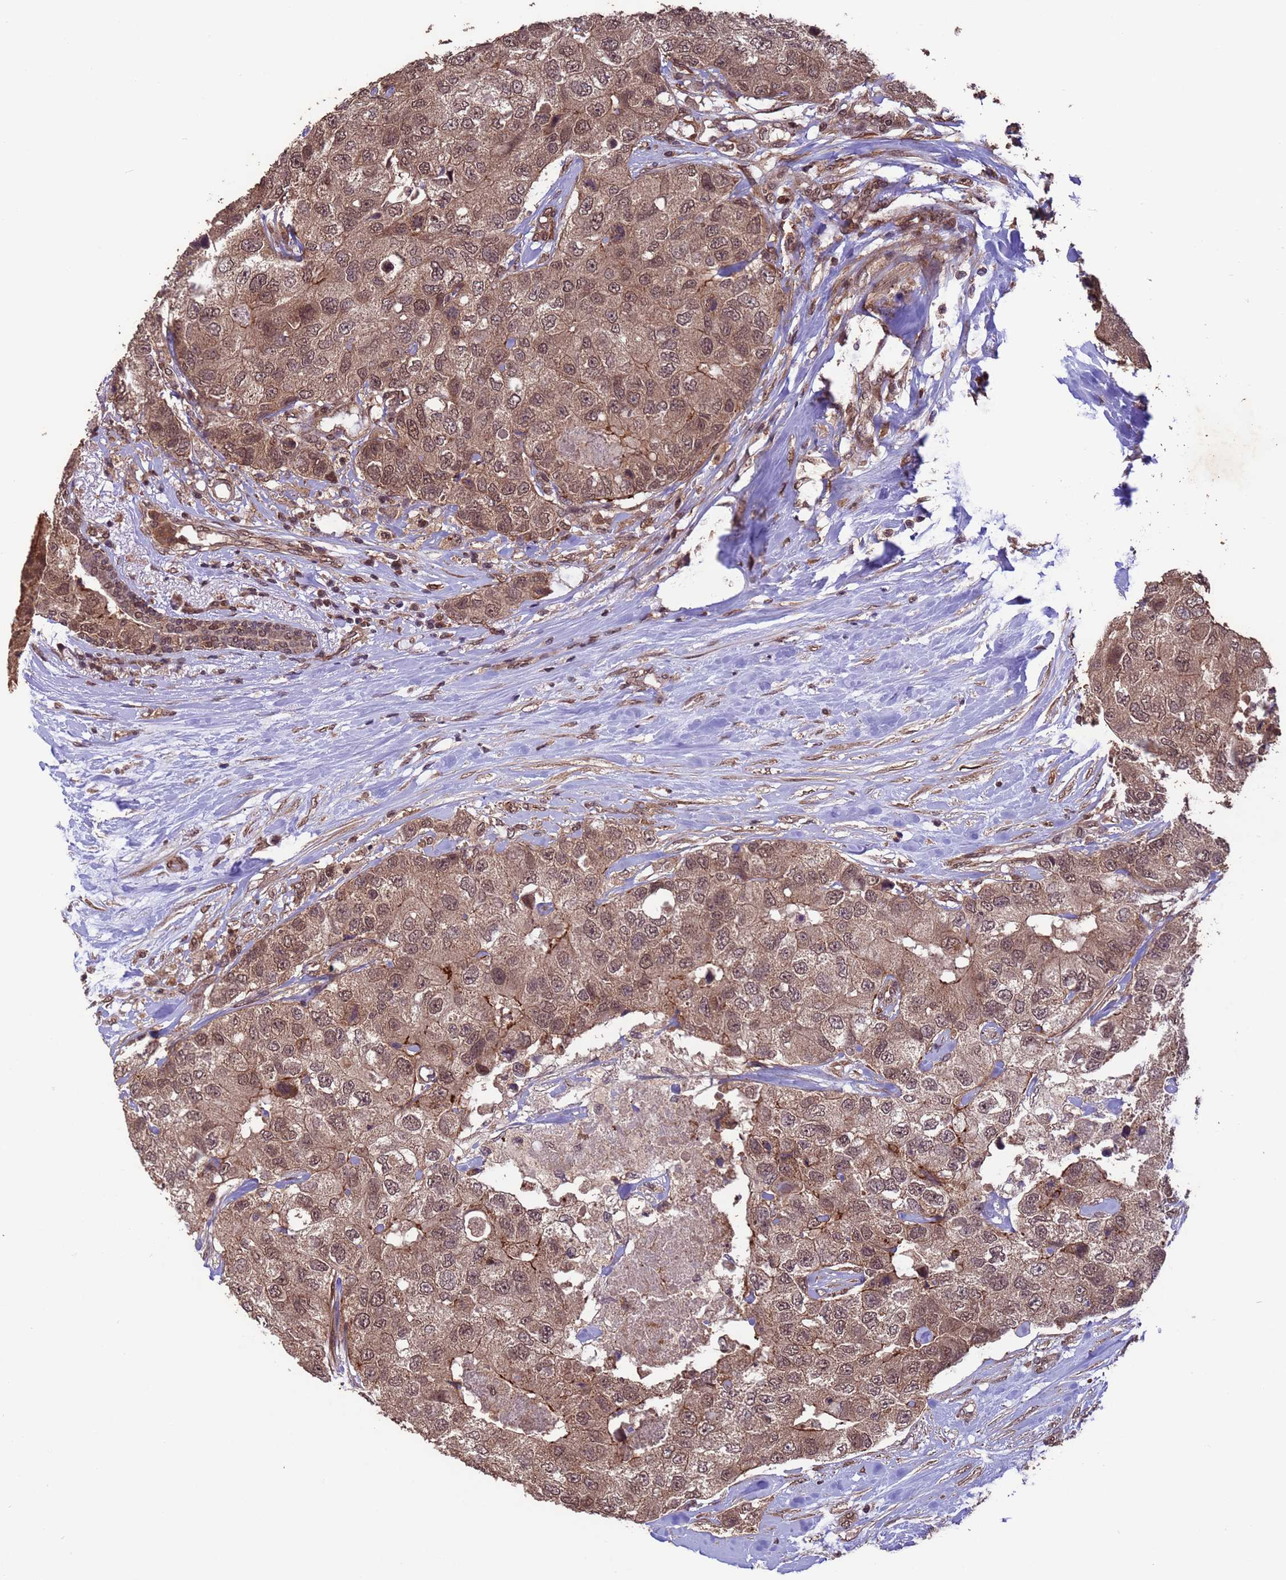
{"staining": {"intensity": "moderate", "quantity": ">75%", "location": "nuclear"}, "tissue": "breast cancer", "cell_type": "Tumor cells", "image_type": "cancer", "snomed": [{"axis": "morphology", "description": "Duct carcinoma"}, {"axis": "topography", "description": "Breast"}], "caption": "Immunohistochemical staining of breast cancer reveals moderate nuclear protein expression in approximately >75% of tumor cells.", "gene": "VSTM4", "patient": {"sex": "female", "age": 62}}